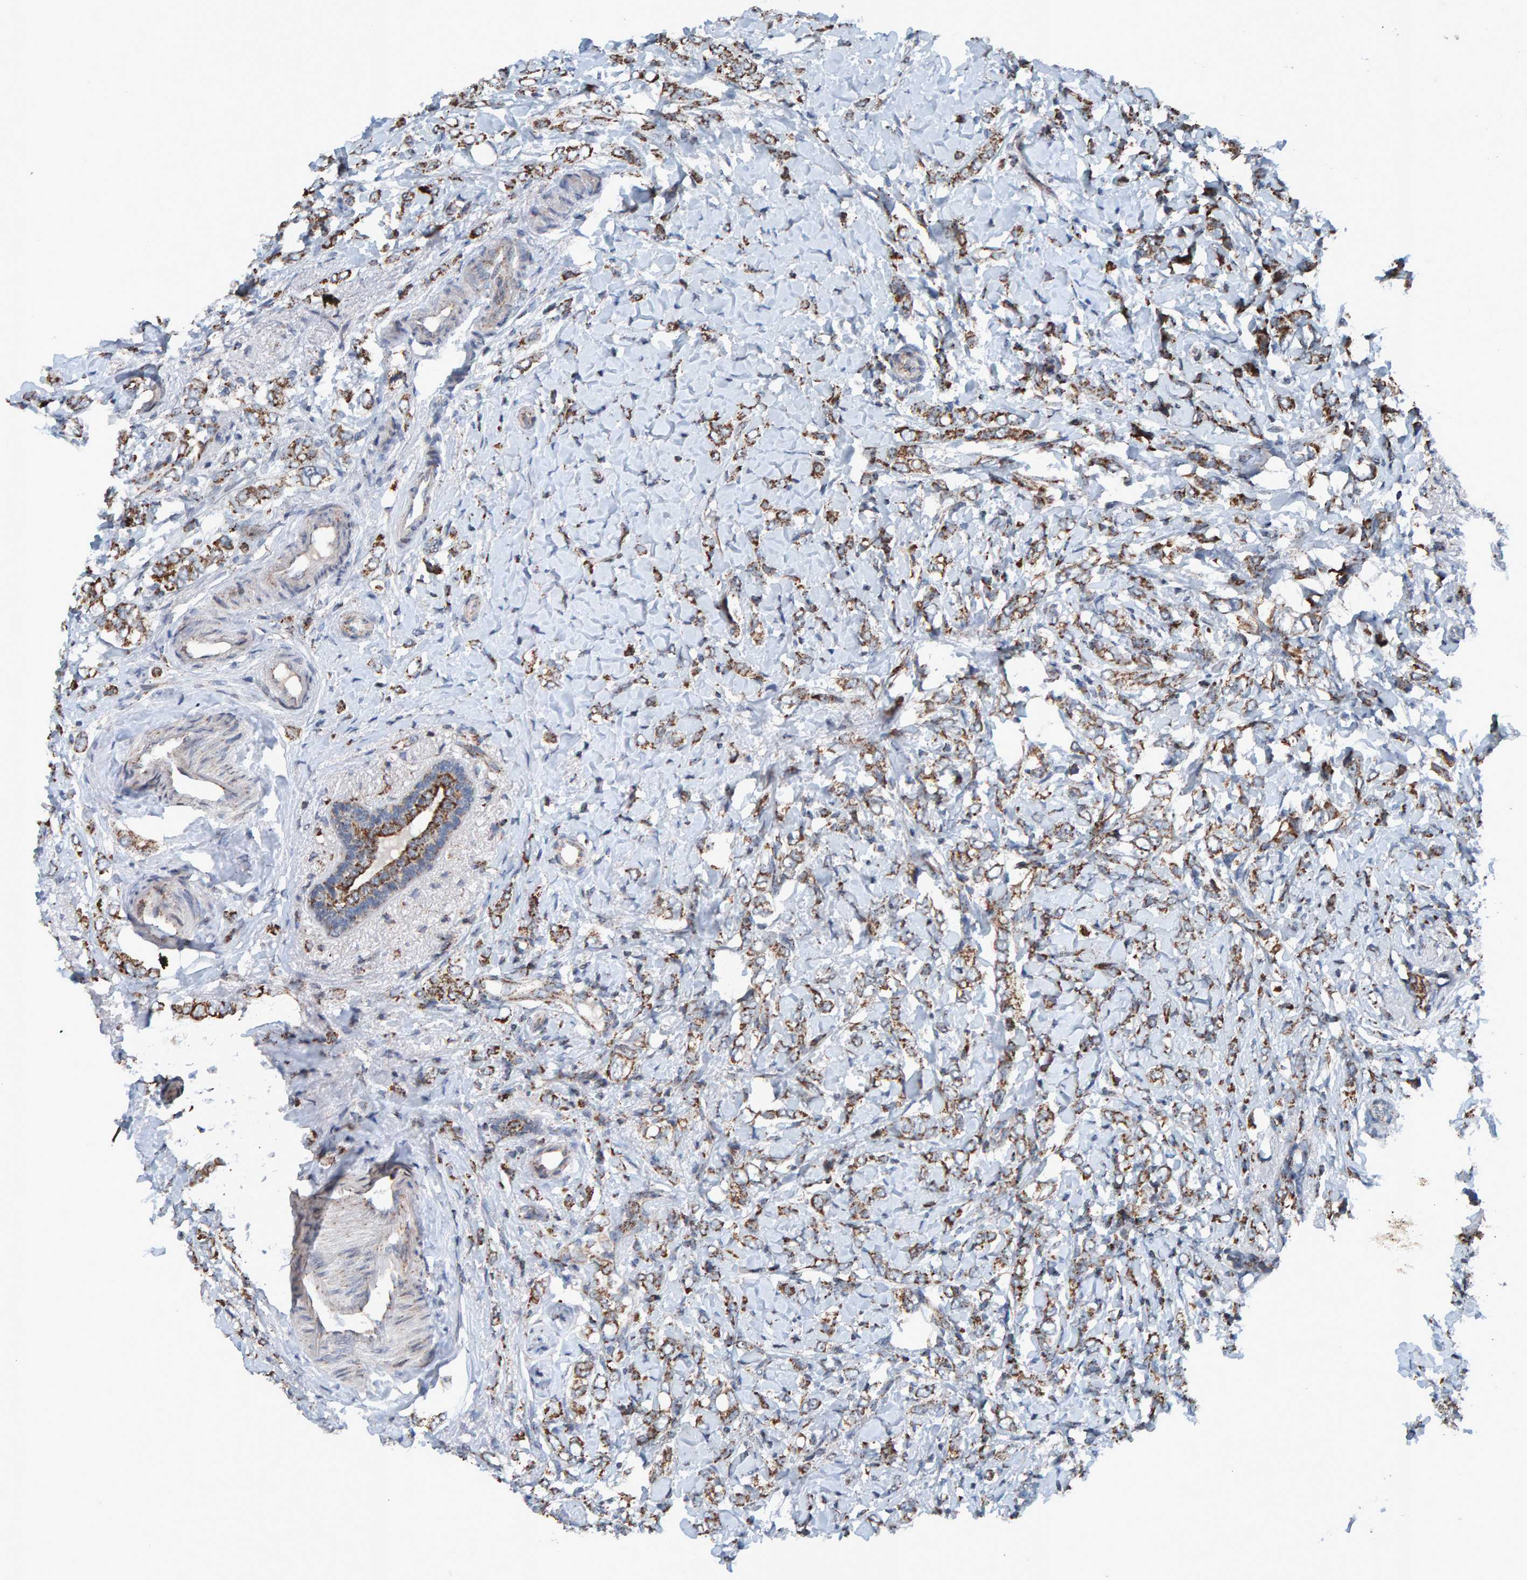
{"staining": {"intensity": "moderate", "quantity": ">75%", "location": "cytoplasmic/membranous"}, "tissue": "breast cancer", "cell_type": "Tumor cells", "image_type": "cancer", "snomed": [{"axis": "morphology", "description": "Normal tissue, NOS"}, {"axis": "morphology", "description": "Lobular carcinoma"}, {"axis": "topography", "description": "Breast"}], "caption": "Tumor cells exhibit medium levels of moderate cytoplasmic/membranous positivity in approximately >75% of cells in breast cancer (lobular carcinoma).", "gene": "ZNF48", "patient": {"sex": "female", "age": 47}}